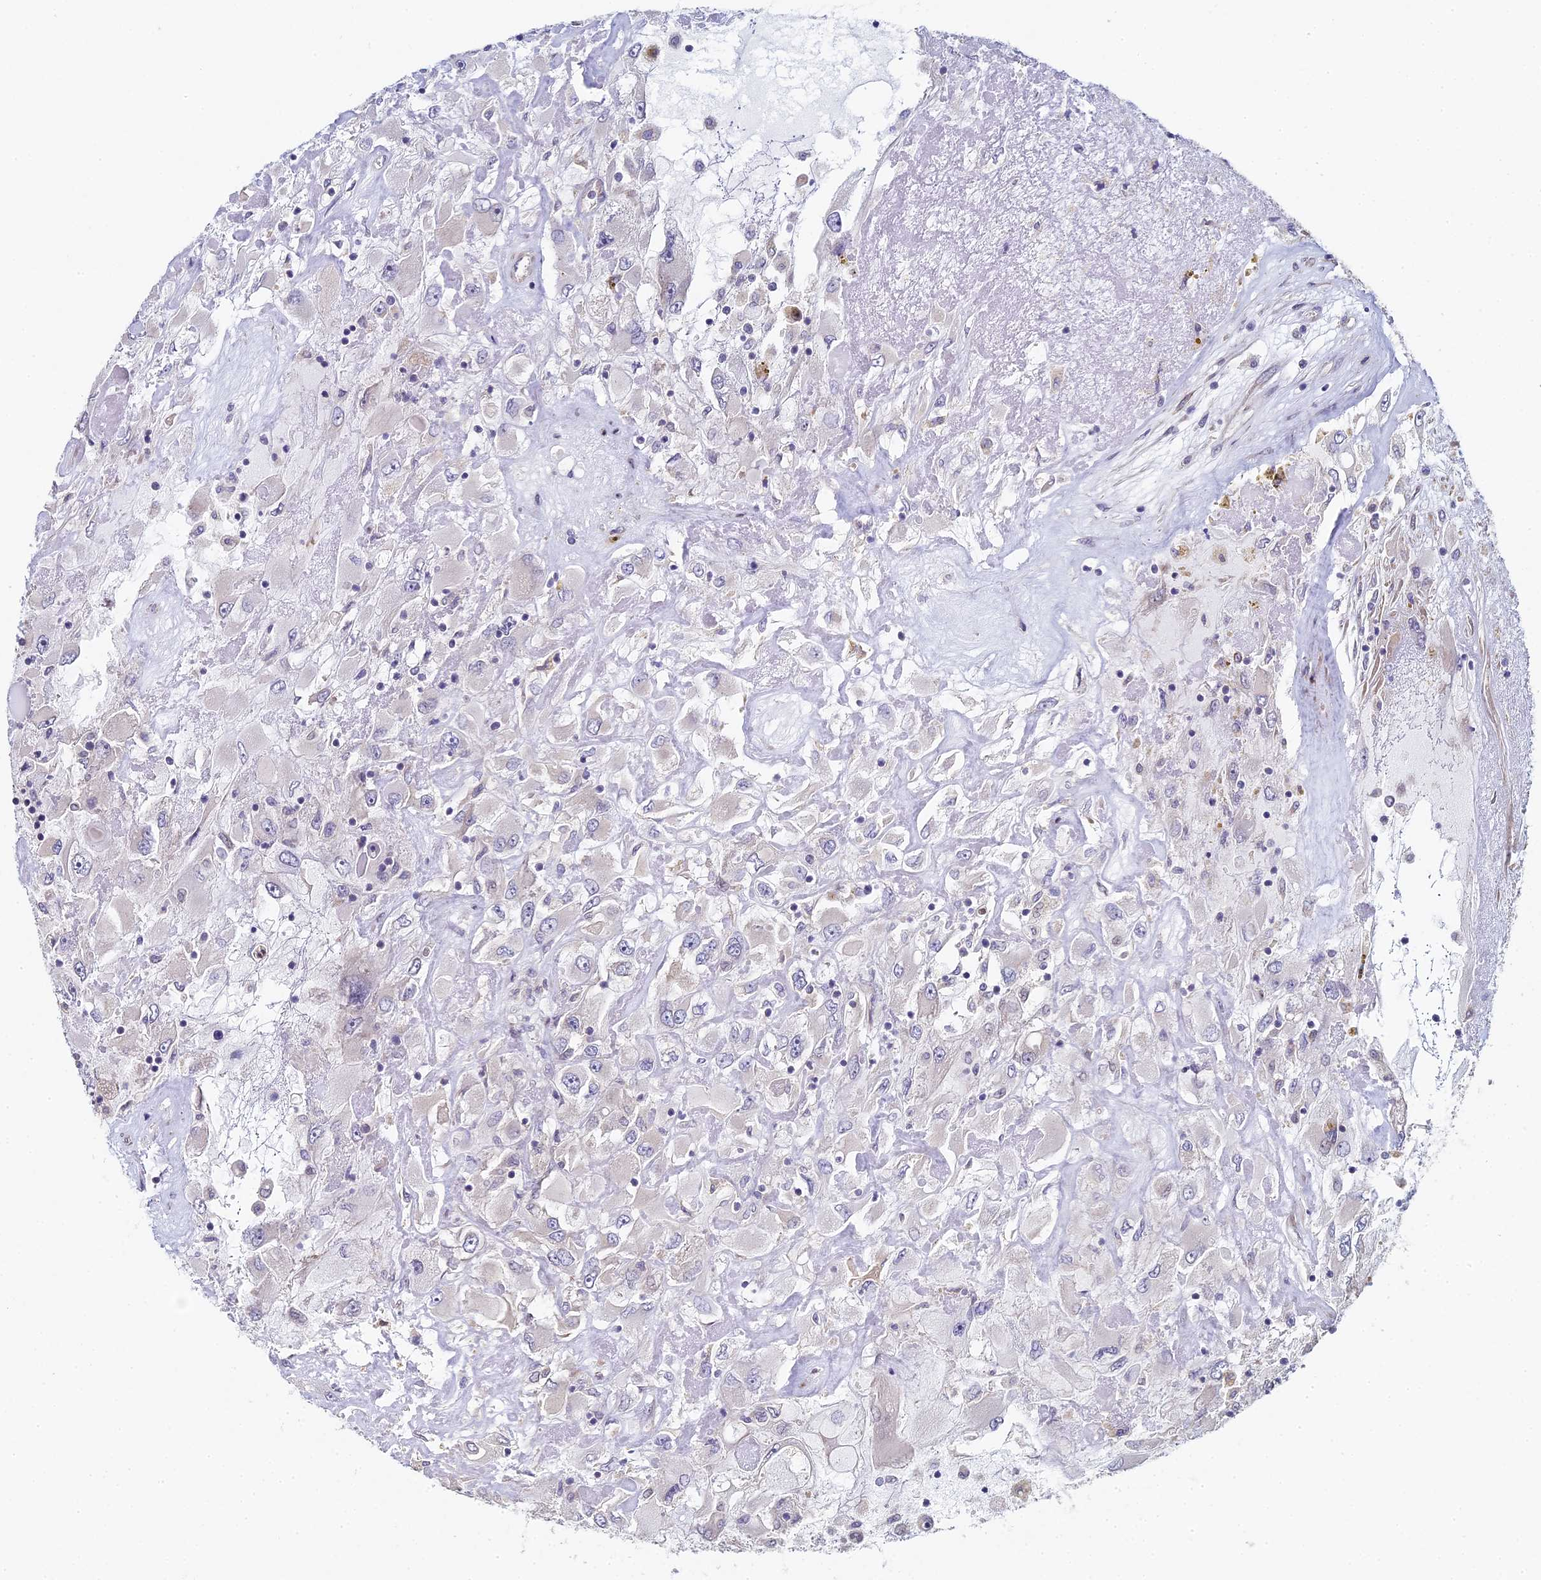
{"staining": {"intensity": "negative", "quantity": "none", "location": "none"}, "tissue": "renal cancer", "cell_type": "Tumor cells", "image_type": "cancer", "snomed": [{"axis": "morphology", "description": "Adenocarcinoma, NOS"}, {"axis": "topography", "description": "Kidney"}], "caption": "Immunohistochemistry micrograph of neoplastic tissue: human adenocarcinoma (renal) stained with DAB exhibits no significant protein staining in tumor cells. The staining is performed using DAB brown chromogen with nuclei counter-stained in using hematoxylin.", "gene": "DIXDC1", "patient": {"sex": "female", "age": 52}}